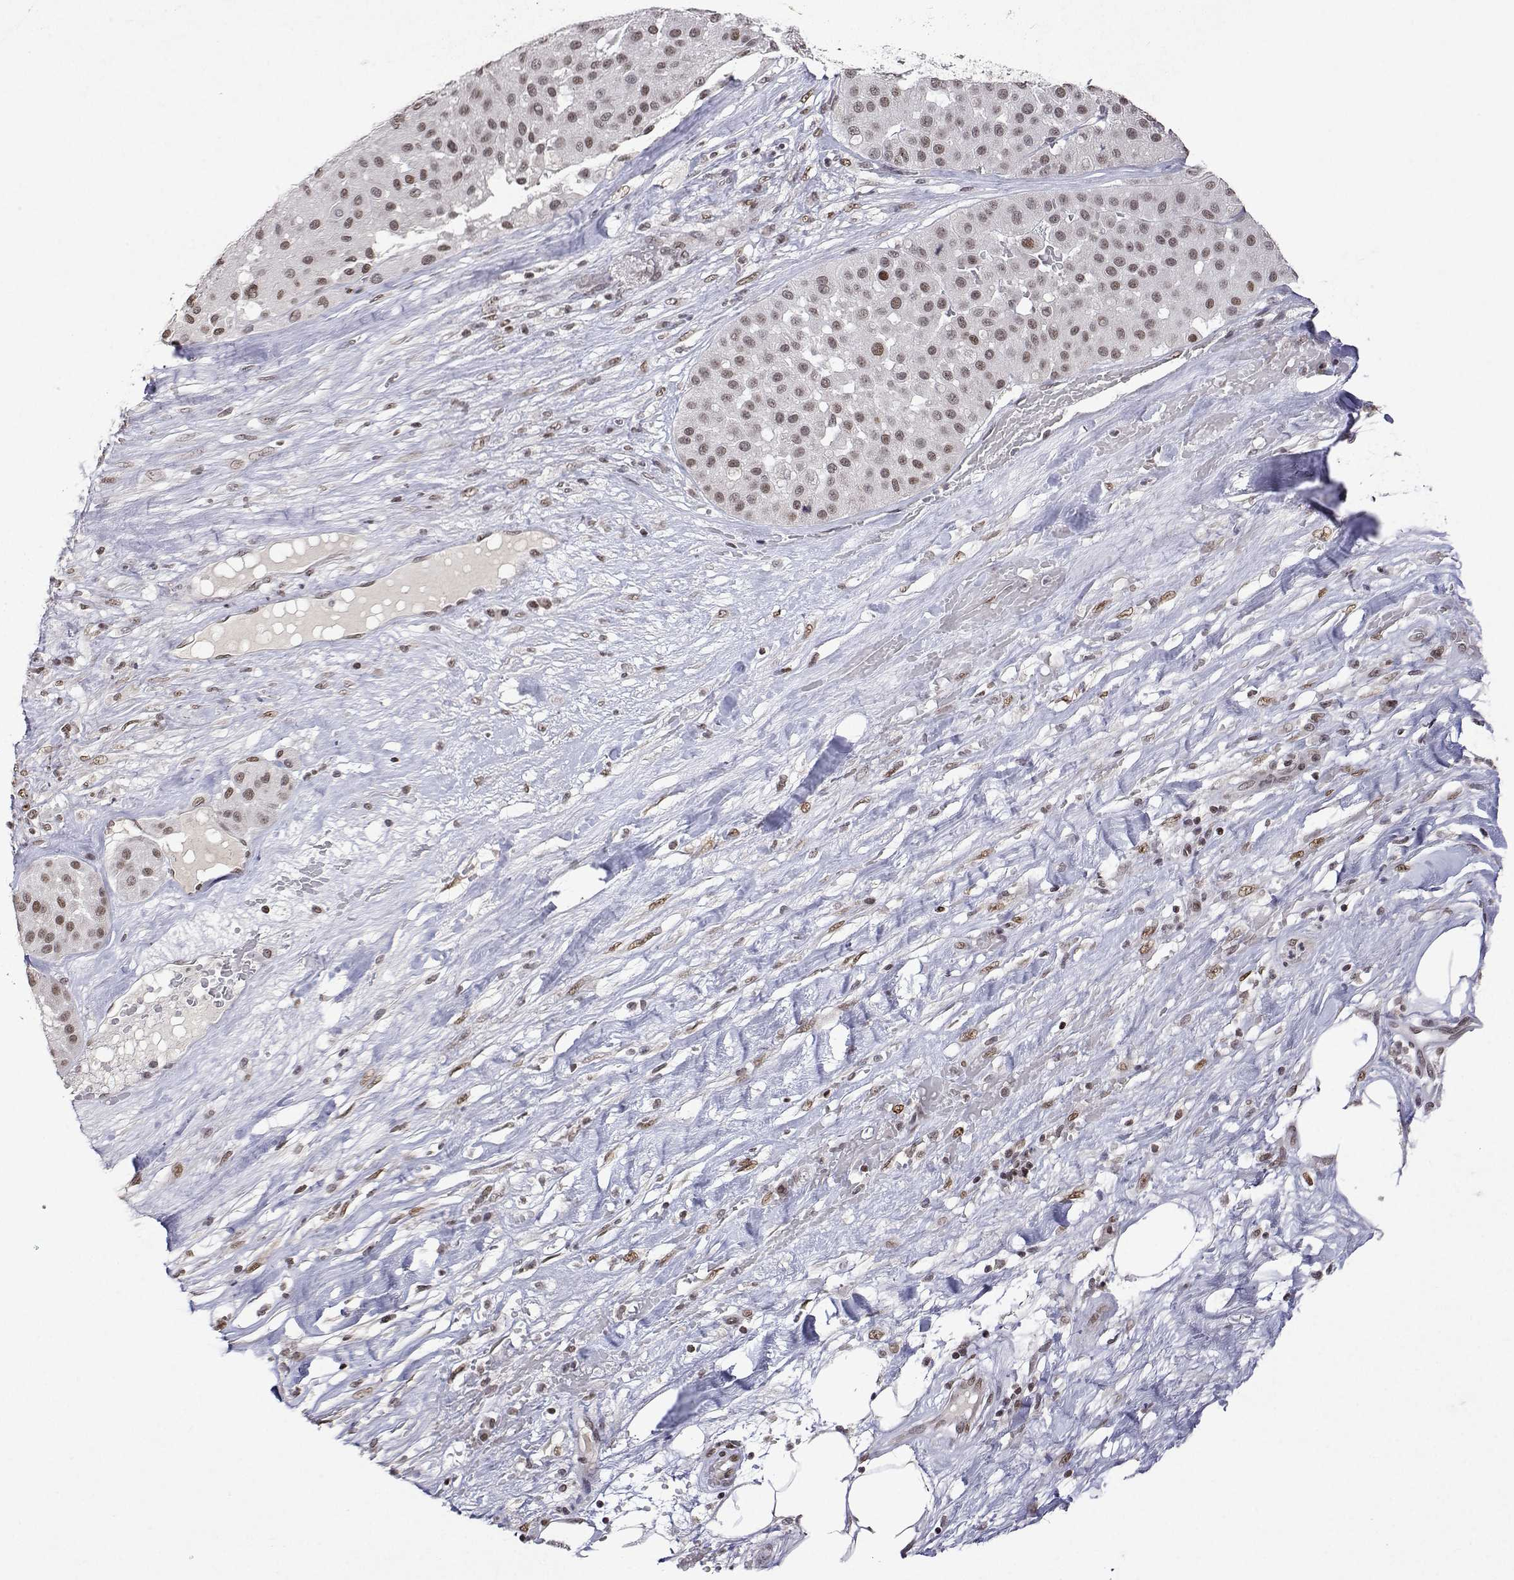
{"staining": {"intensity": "moderate", "quantity": "25%-75%", "location": "nuclear"}, "tissue": "melanoma", "cell_type": "Tumor cells", "image_type": "cancer", "snomed": [{"axis": "morphology", "description": "Malignant melanoma, Metastatic site"}, {"axis": "topography", "description": "Smooth muscle"}], "caption": "A medium amount of moderate nuclear expression is seen in about 25%-75% of tumor cells in malignant melanoma (metastatic site) tissue.", "gene": "XPC", "patient": {"sex": "male", "age": 41}}